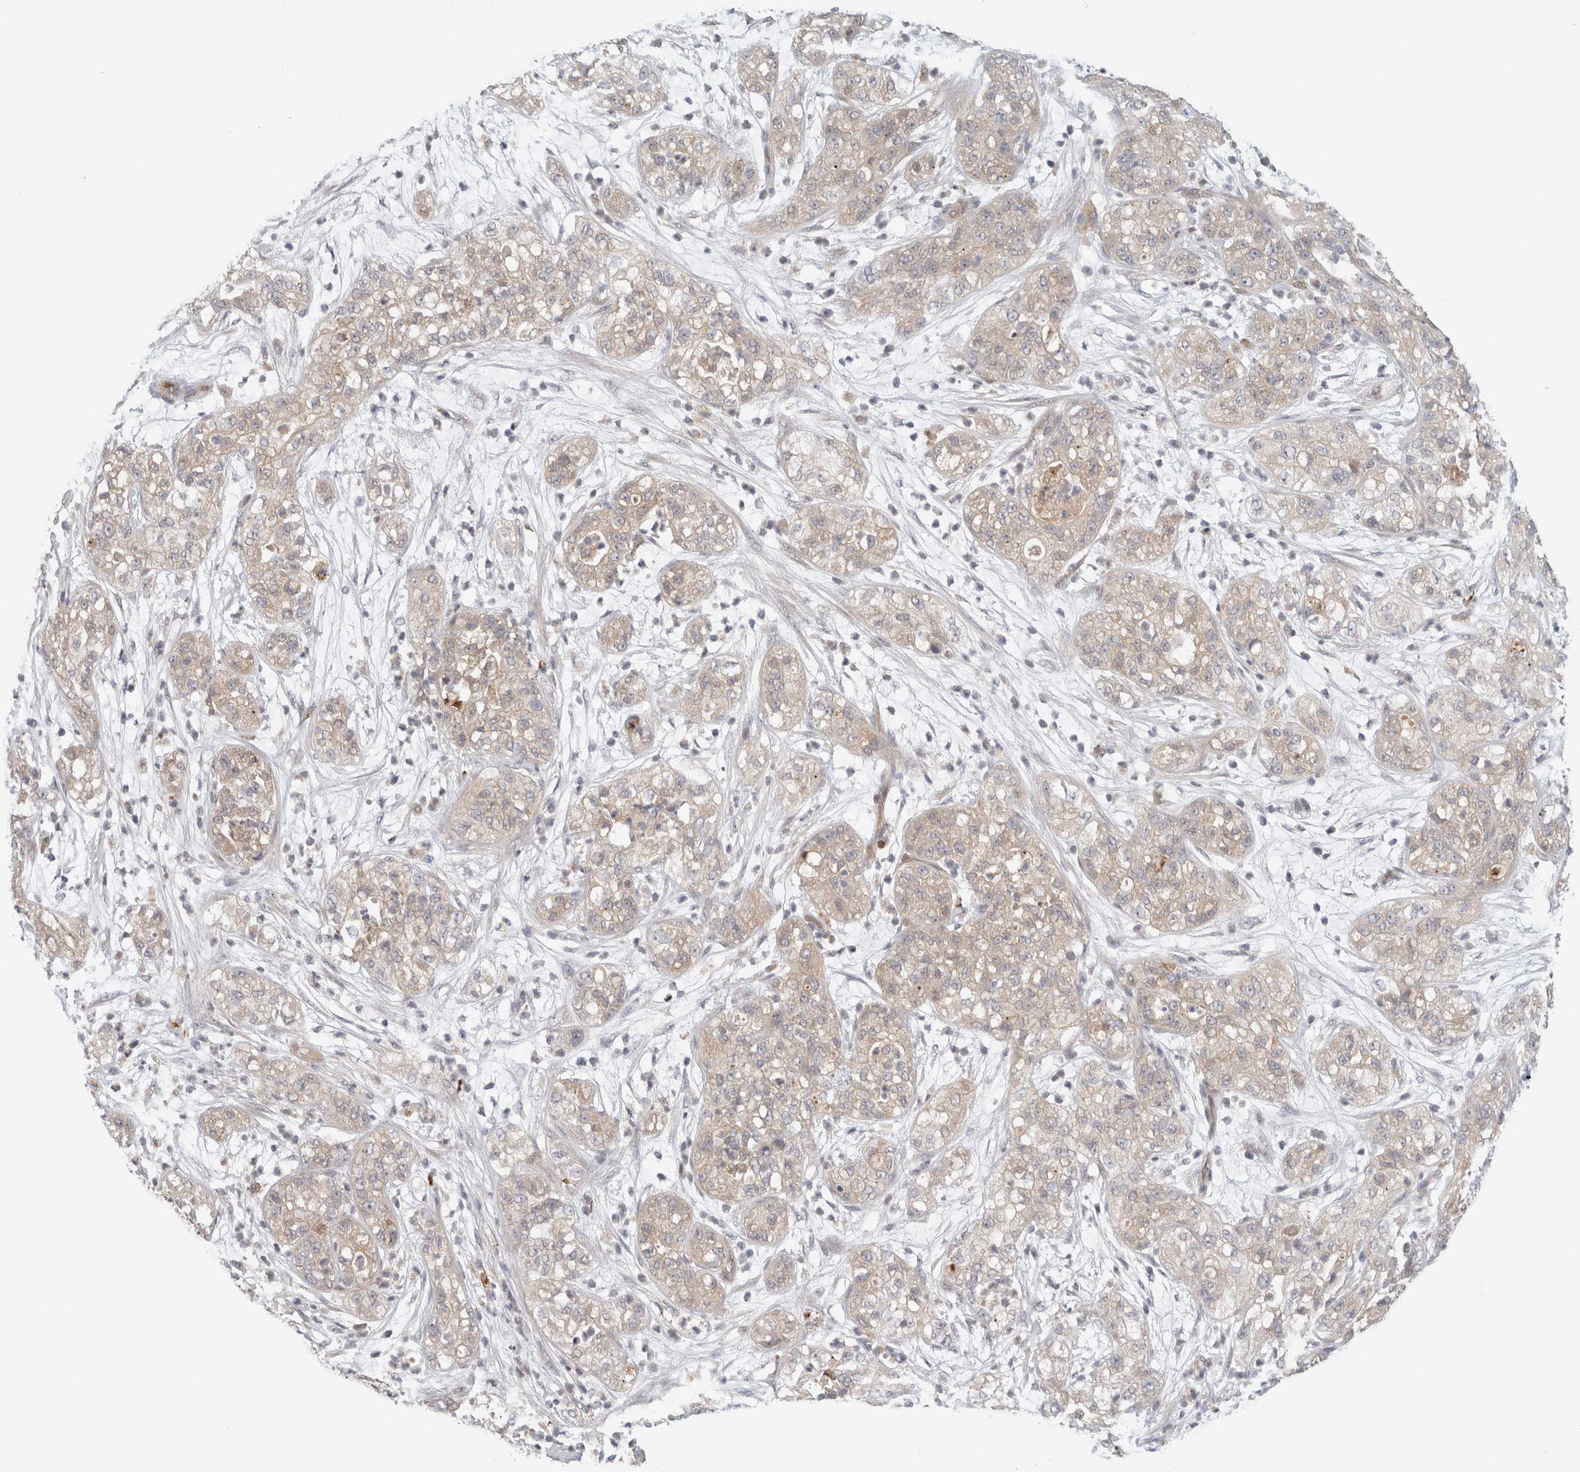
{"staining": {"intensity": "weak", "quantity": "25%-75%", "location": "cytoplasmic/membranous"}, "tissue": "pancreatic cancer", "cell_type": "Tumor cells", "image_type": "cancer", "snomed": [{"axis": "morphology", "description": "Adenocarcinoma, NOS"}, {"axis": "topography", "description": "Pancreas"}], "caption": "Immunohistochemical staining of human pancreatic cancer displays low levels of weak cytoplasmic/membranous protein positivity in about 25%-75% of tumor cells.", "gene": "SGK1", "patient": {"sex": "female", "age": 78}}